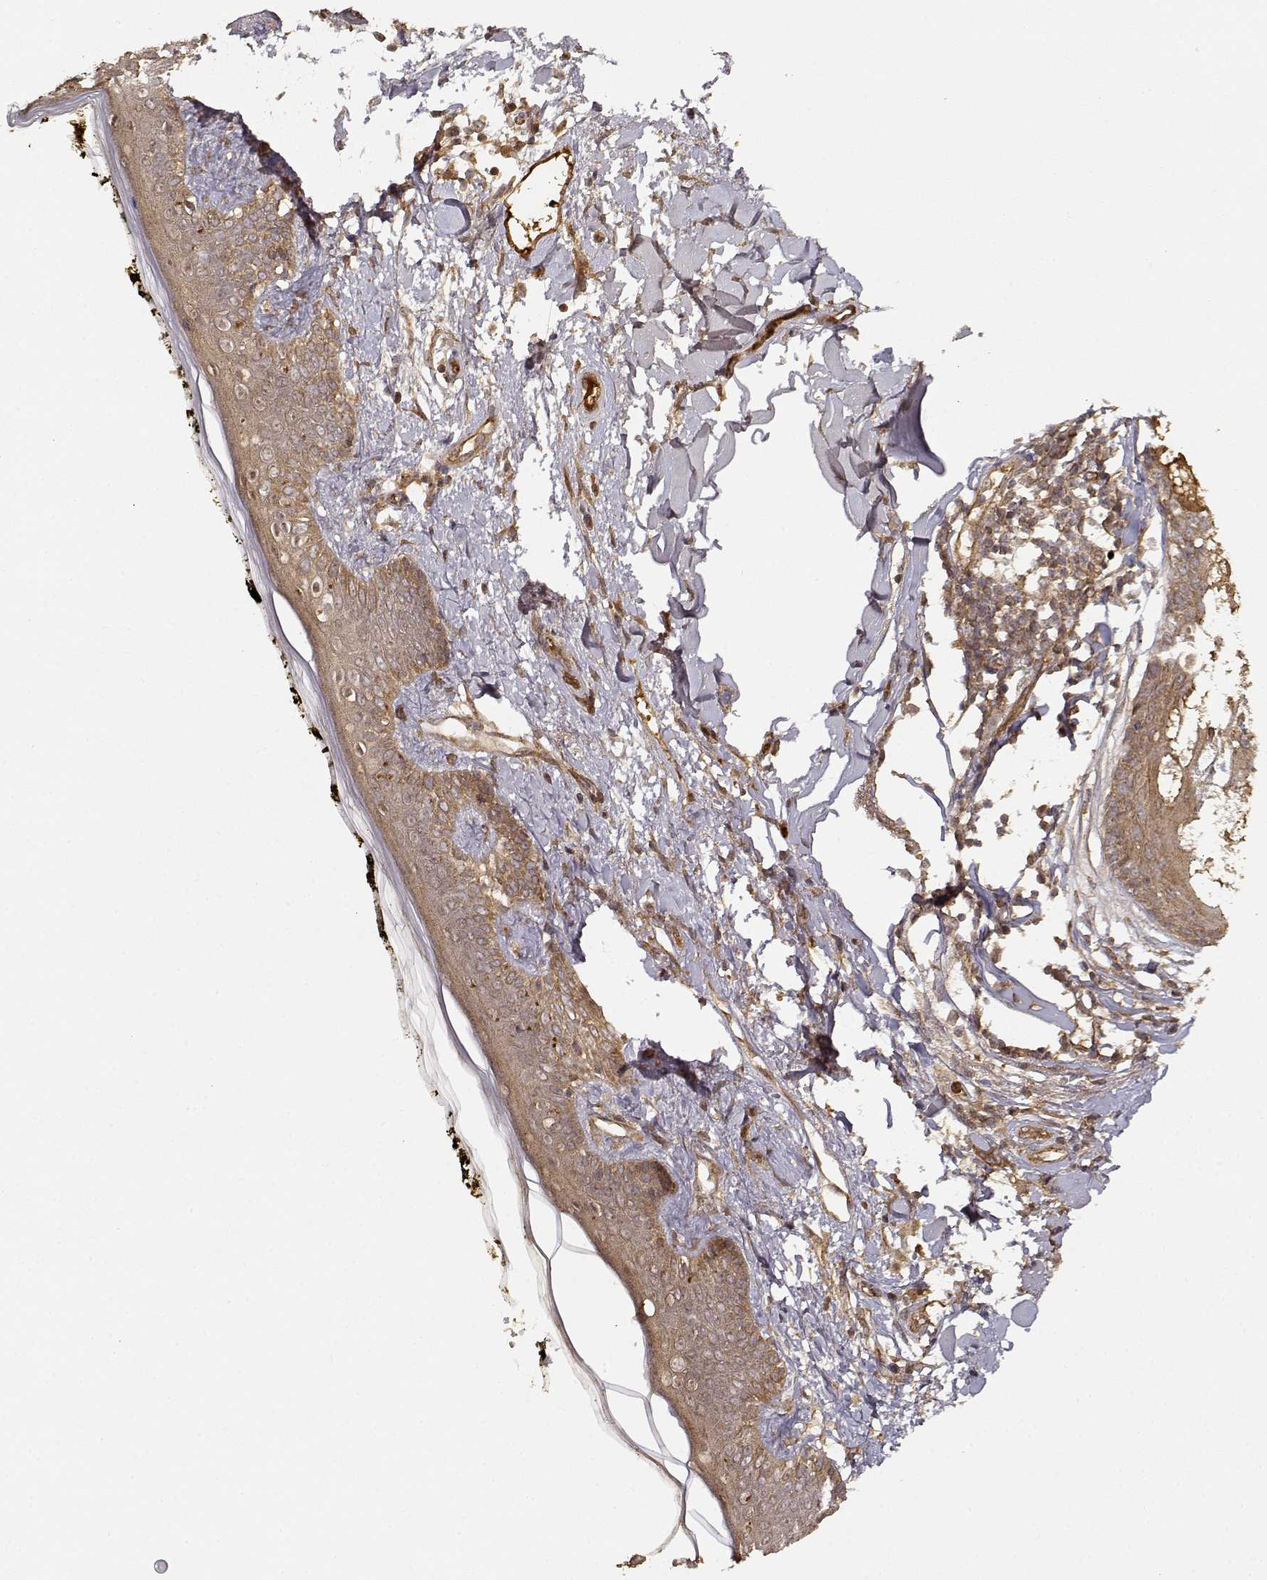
{"staining": {"intensity": "moderate", "quantity": ">75%", "location": "cytoplasmic/membranous"}, "tissue": "skin", "cell_type": "Fibroblasts", "image_type": "normal", "snomed": [{"axis": "morphology", "description": "Normal tissue, NOS"}, {"axis": "topography", "description": "Skin"}], "caption": "High-magnification brightfield microscopy of benign skin stained with DAB (brown) and counterstained with hematoxylin (blue). fibroblasts exhibit moderate cytoplasmic/membranous expression is appreciated in about>75% of cells. The protein of interest is shown in brown color, while the nuclei are stained blue.", "gene": "CDK5RAP2", "patient": {"sex": "male", "age": 76}}